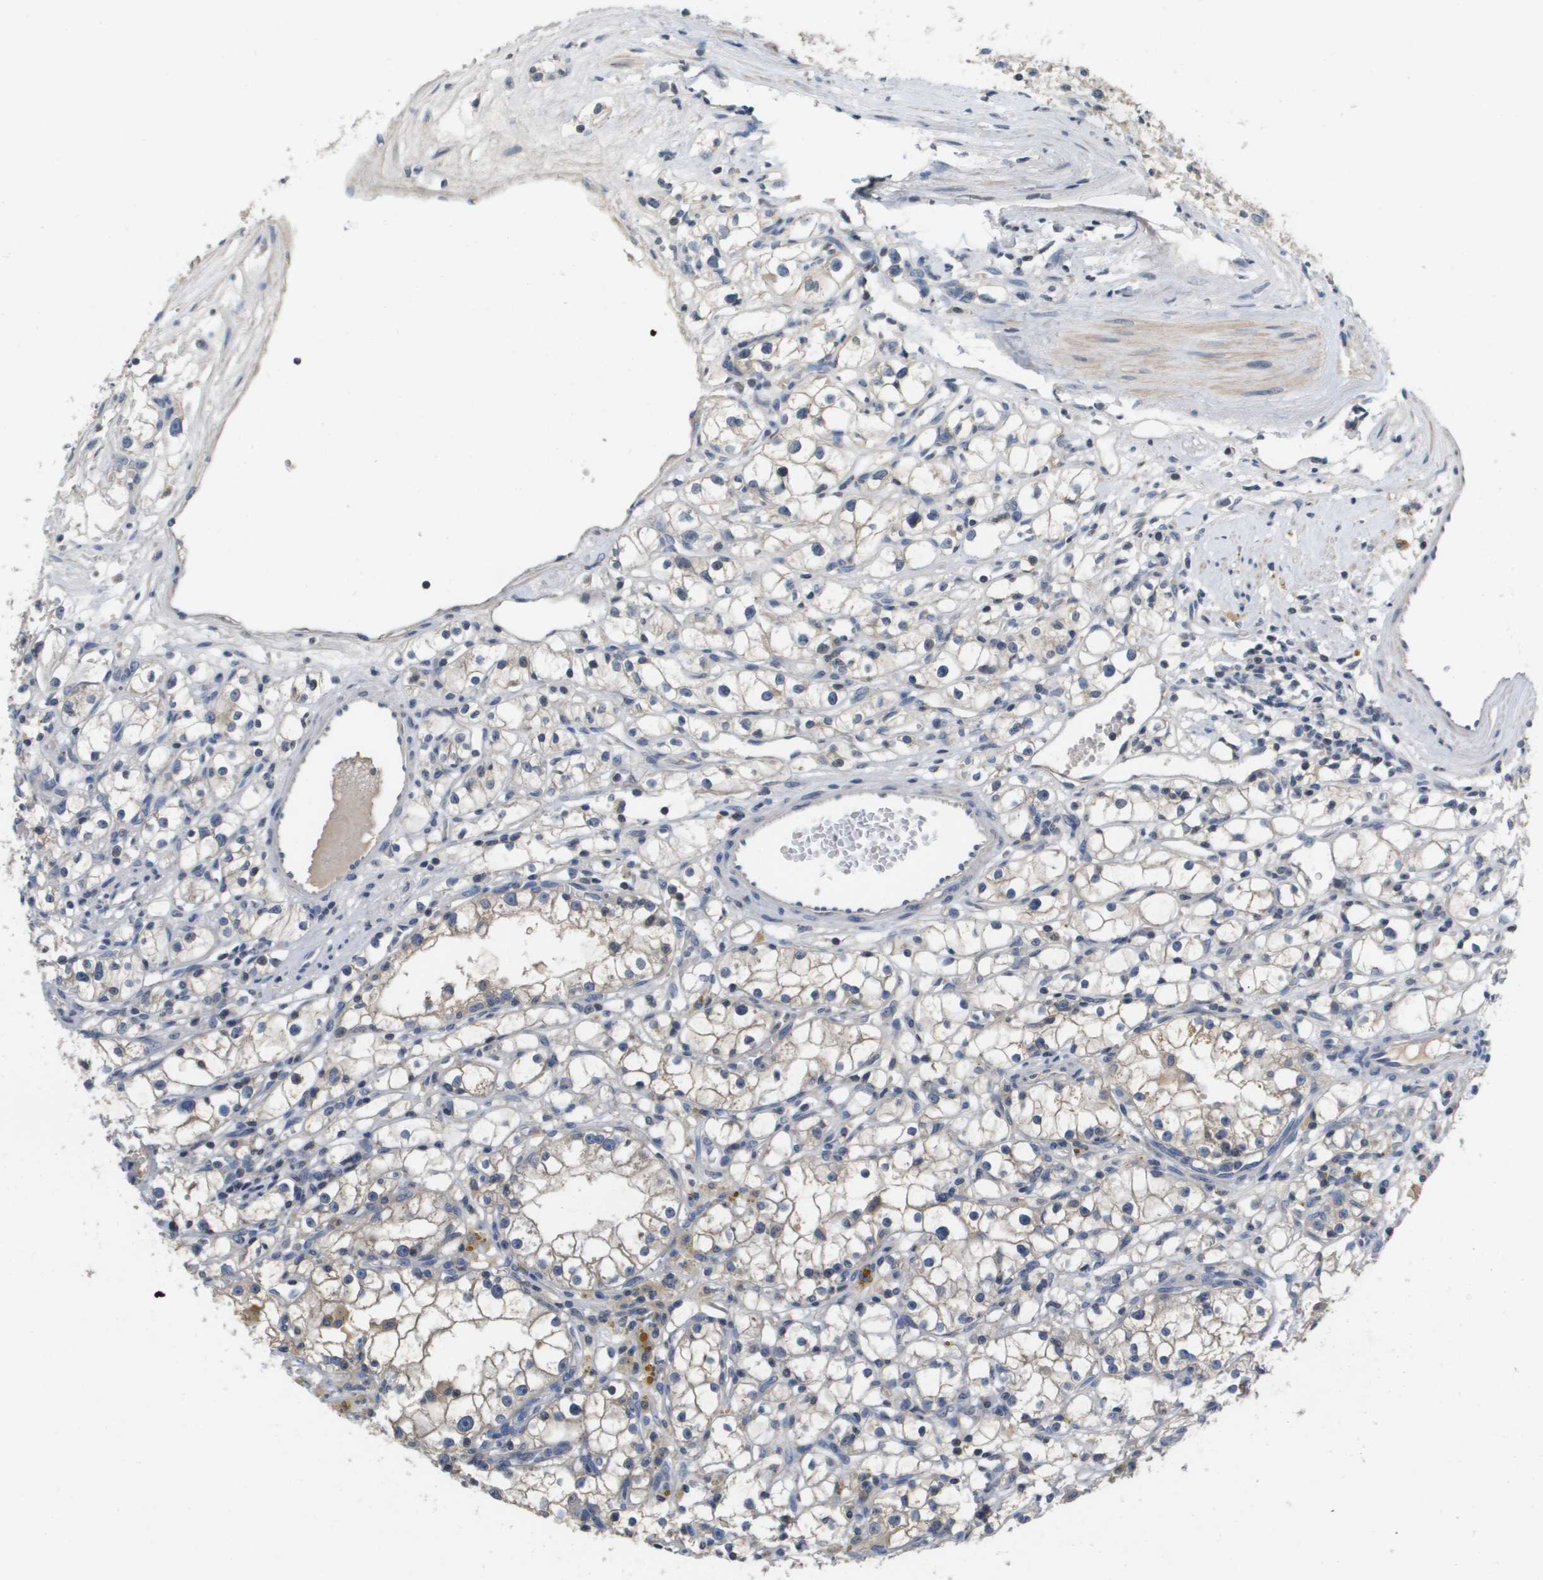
{"staining": {"intensity": "negative", "quantity": "none", "location": "none"}, "tissue": "renal cancer", "cell_type": "Tumor cells", "image_type": "cancer", "snomed": [{"axis": "morphology", "description": "Adenocarcinoma, NOS"}, {"axis": "topography", "description": "Kidney"}], "caption": "DAB immunohistochemical staining of adenocarcinoma (renal) exhibits no significant staining in tumor cells.", "gene": "CAPN11", "patient": {"sex": "male", "age": 56}}